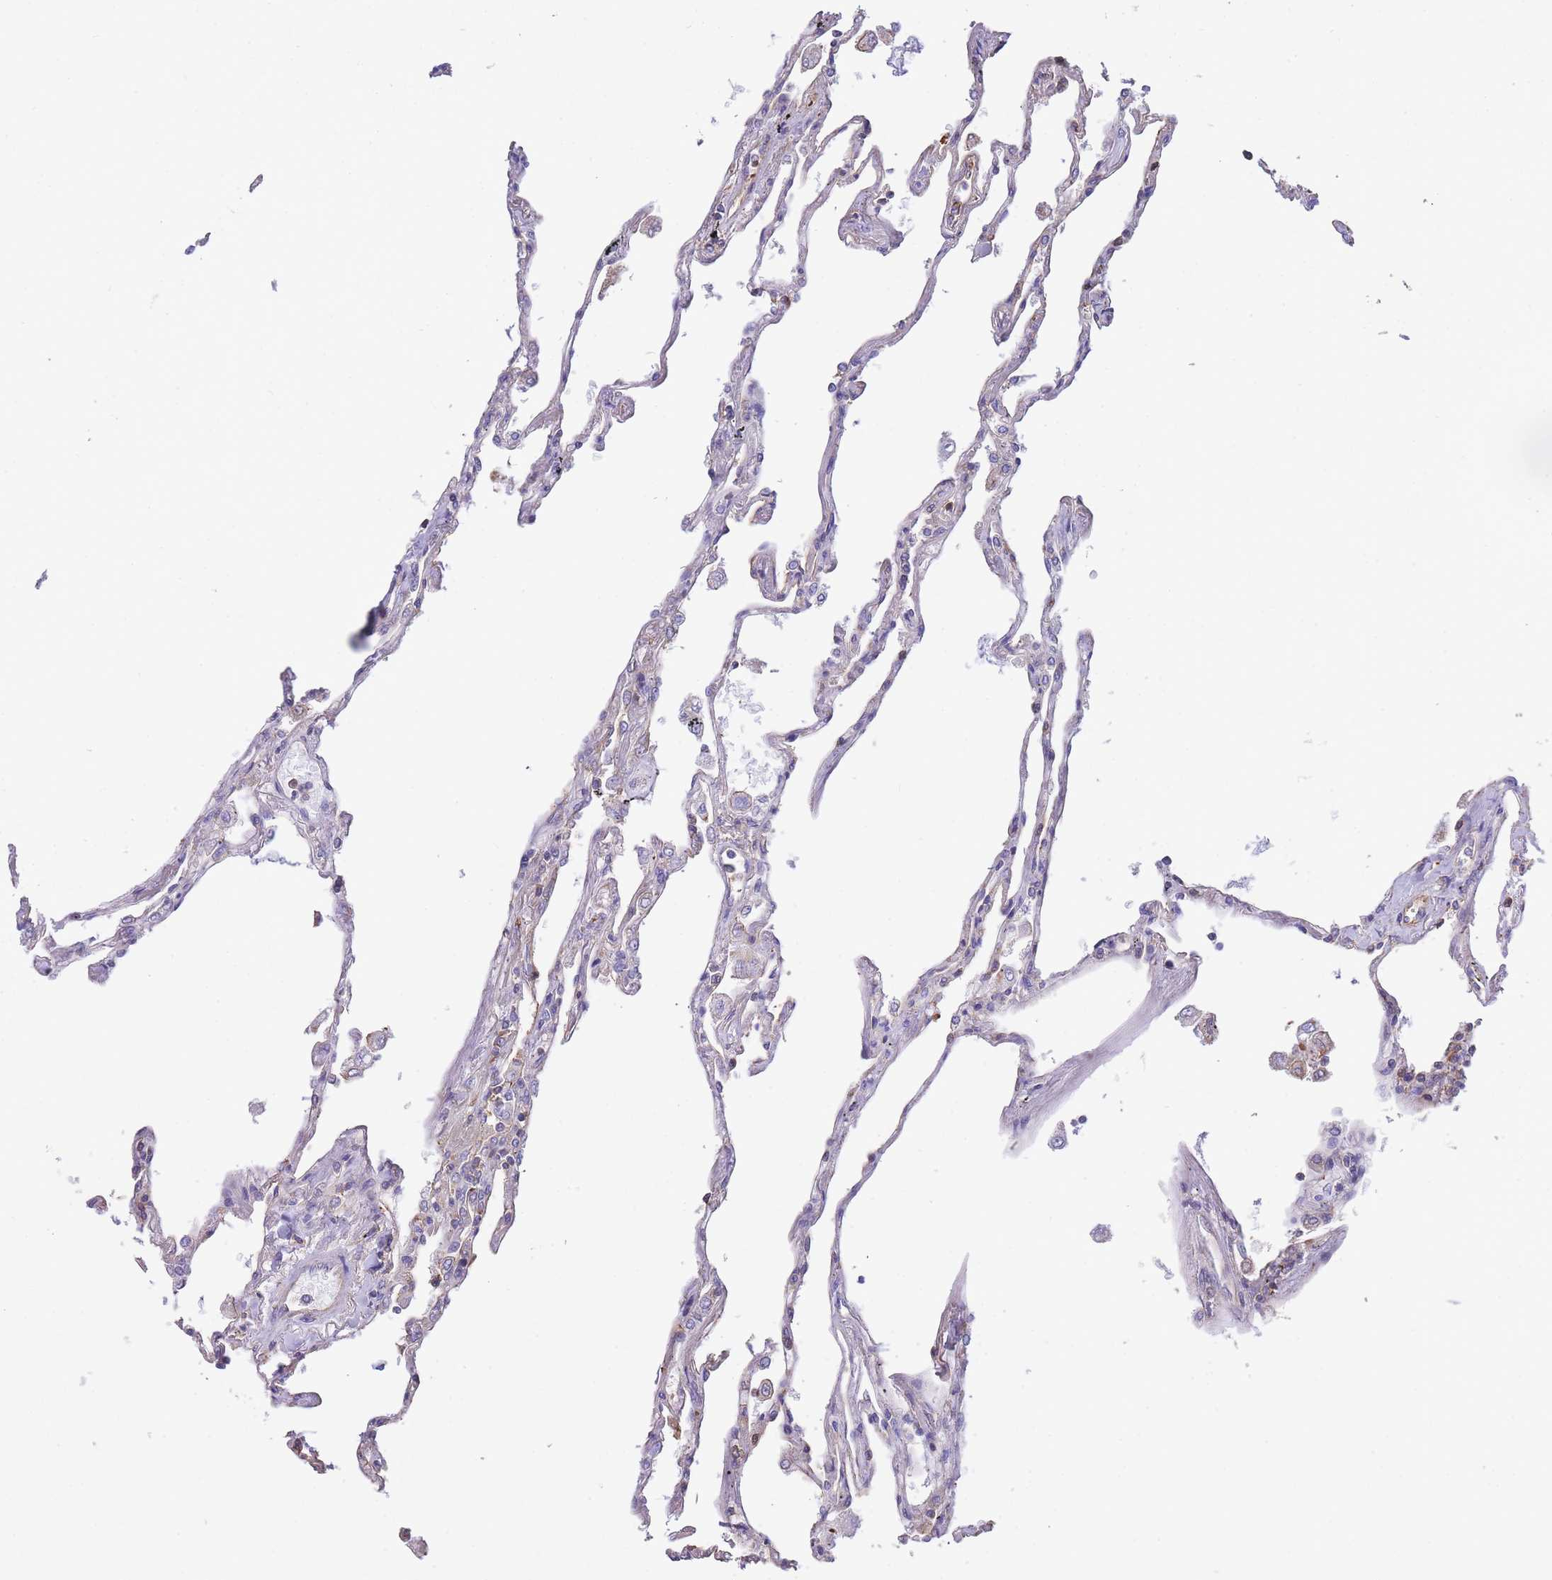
{"staining": {"intensity": "negative", "quantity": "none", "location": "none"}, "tissue": "lung", "cell_type": "Alveolar cells", "image_type": "normal", "snomed": [{"axis": "morphology", "description": "Normal tissue, NOS"}, {"axis": "topography", "description": "Lung"}], "caption": "Immunohistochemistry photomicrograph of benign lung: lung stained with DAB (3,3'-diaminobenzidine) exhibits no significant protein staining in alveolar cells. The staining was performed using DAB (3,3'-diaminobenzidine) to visualize the protein expression in brown, while the nuclei were stained in blue with hematoxylin (Magnification: 20x).", "gene": "LRRN4CL", "patient": {"sex": "female", "age": 67}}